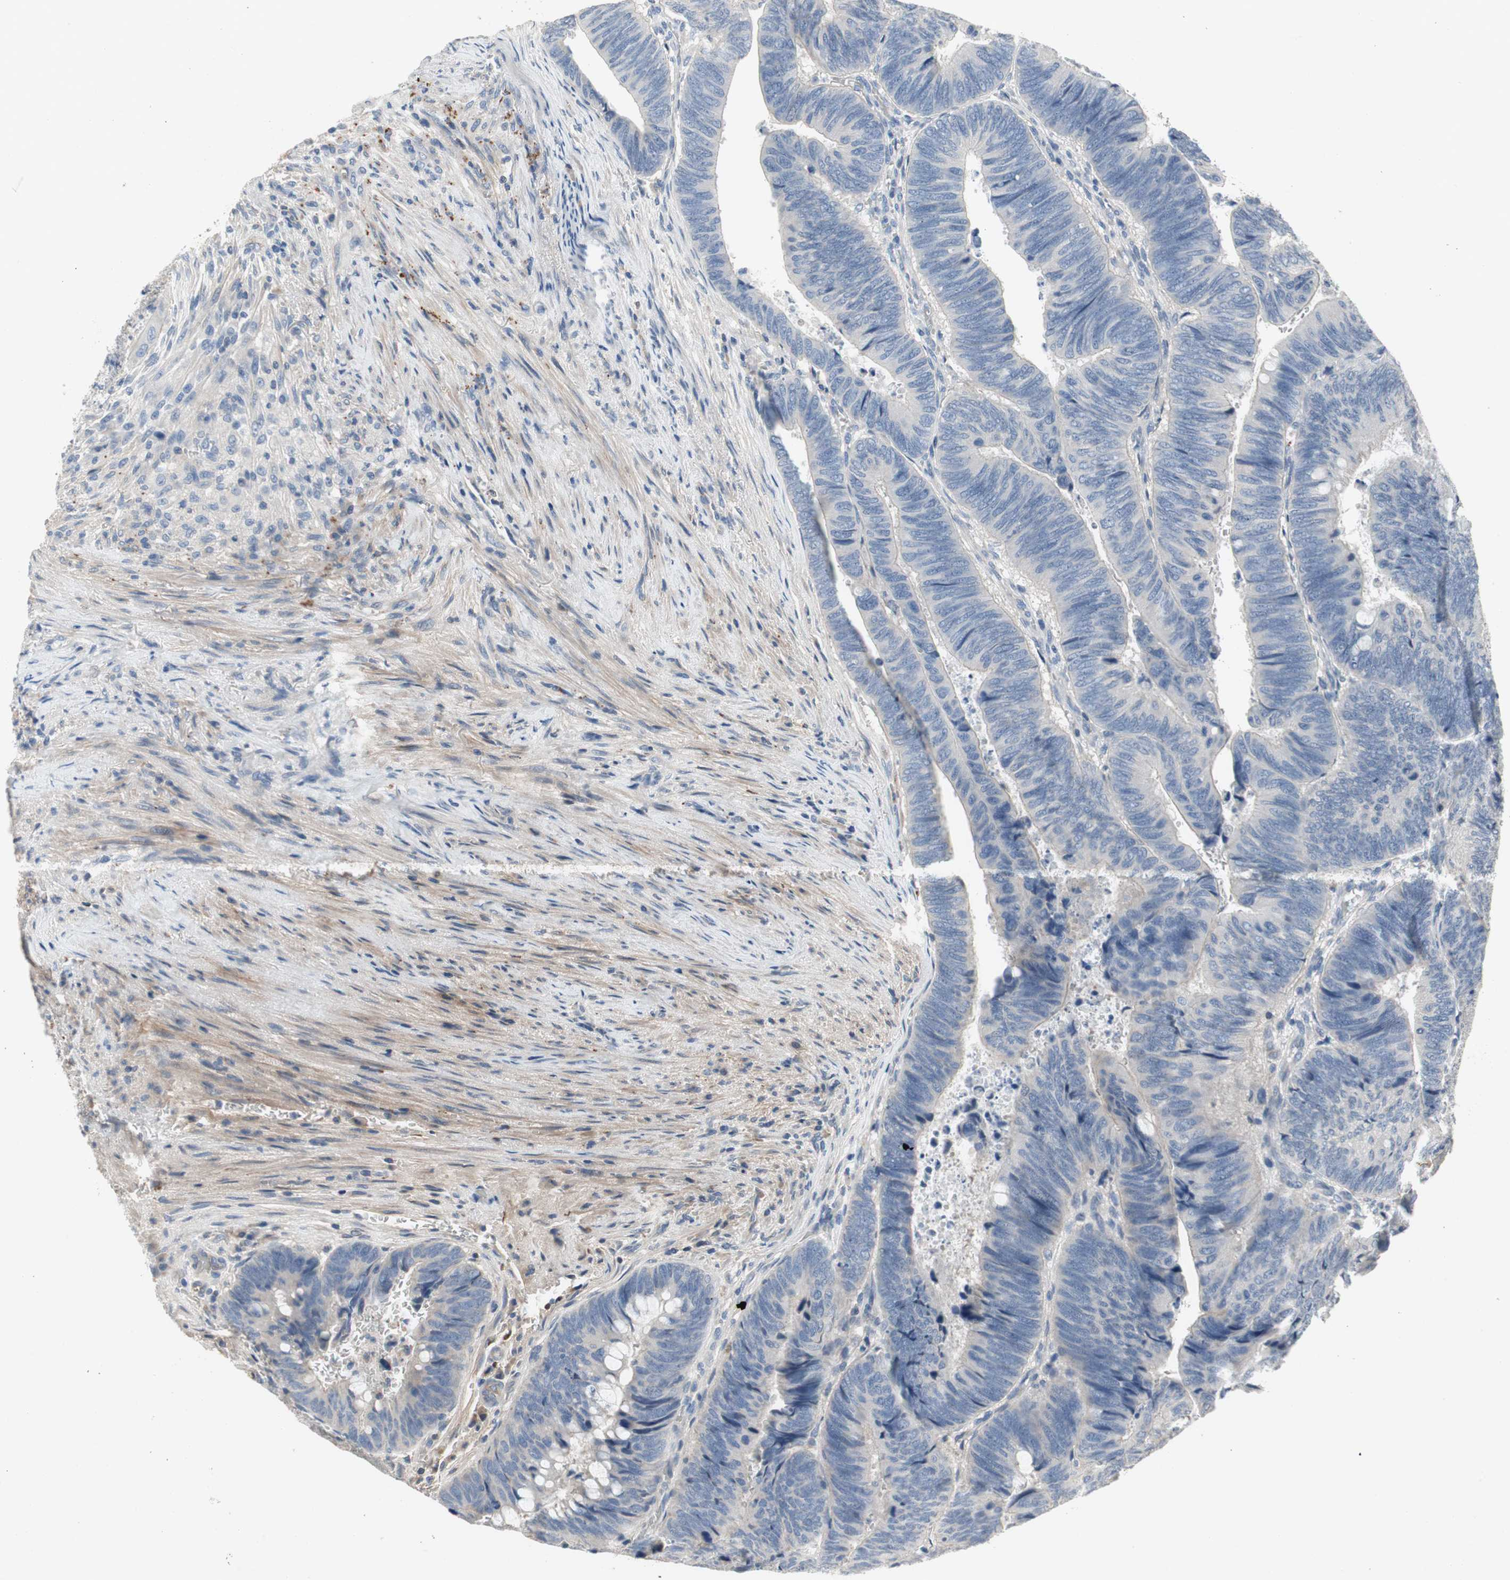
{"staining": {"intensity": "negative", "quantity": "none", "location": "none"}, "tissue": "colorectal cancer", "cell_type": "Tumor cells", "image_type": "cancer", "snomed": [{"axis": "morphology", "description": "Normal tissue, NOS"}, {"axis": "morphology", "description": "Adenocarcinoma, NOS"}, {"axis": "topography", "description": "Rectum"}, {"axis": "topography", "description": "Peripheral nerve tissue"}], "caption": "Colorectal cancer (adenocarcinoma) was stained to show a protein in brown. There is no significant positivity in tumor cells.", "gene": "ALPL", "patient": {"sex": "male", "age": 92}}